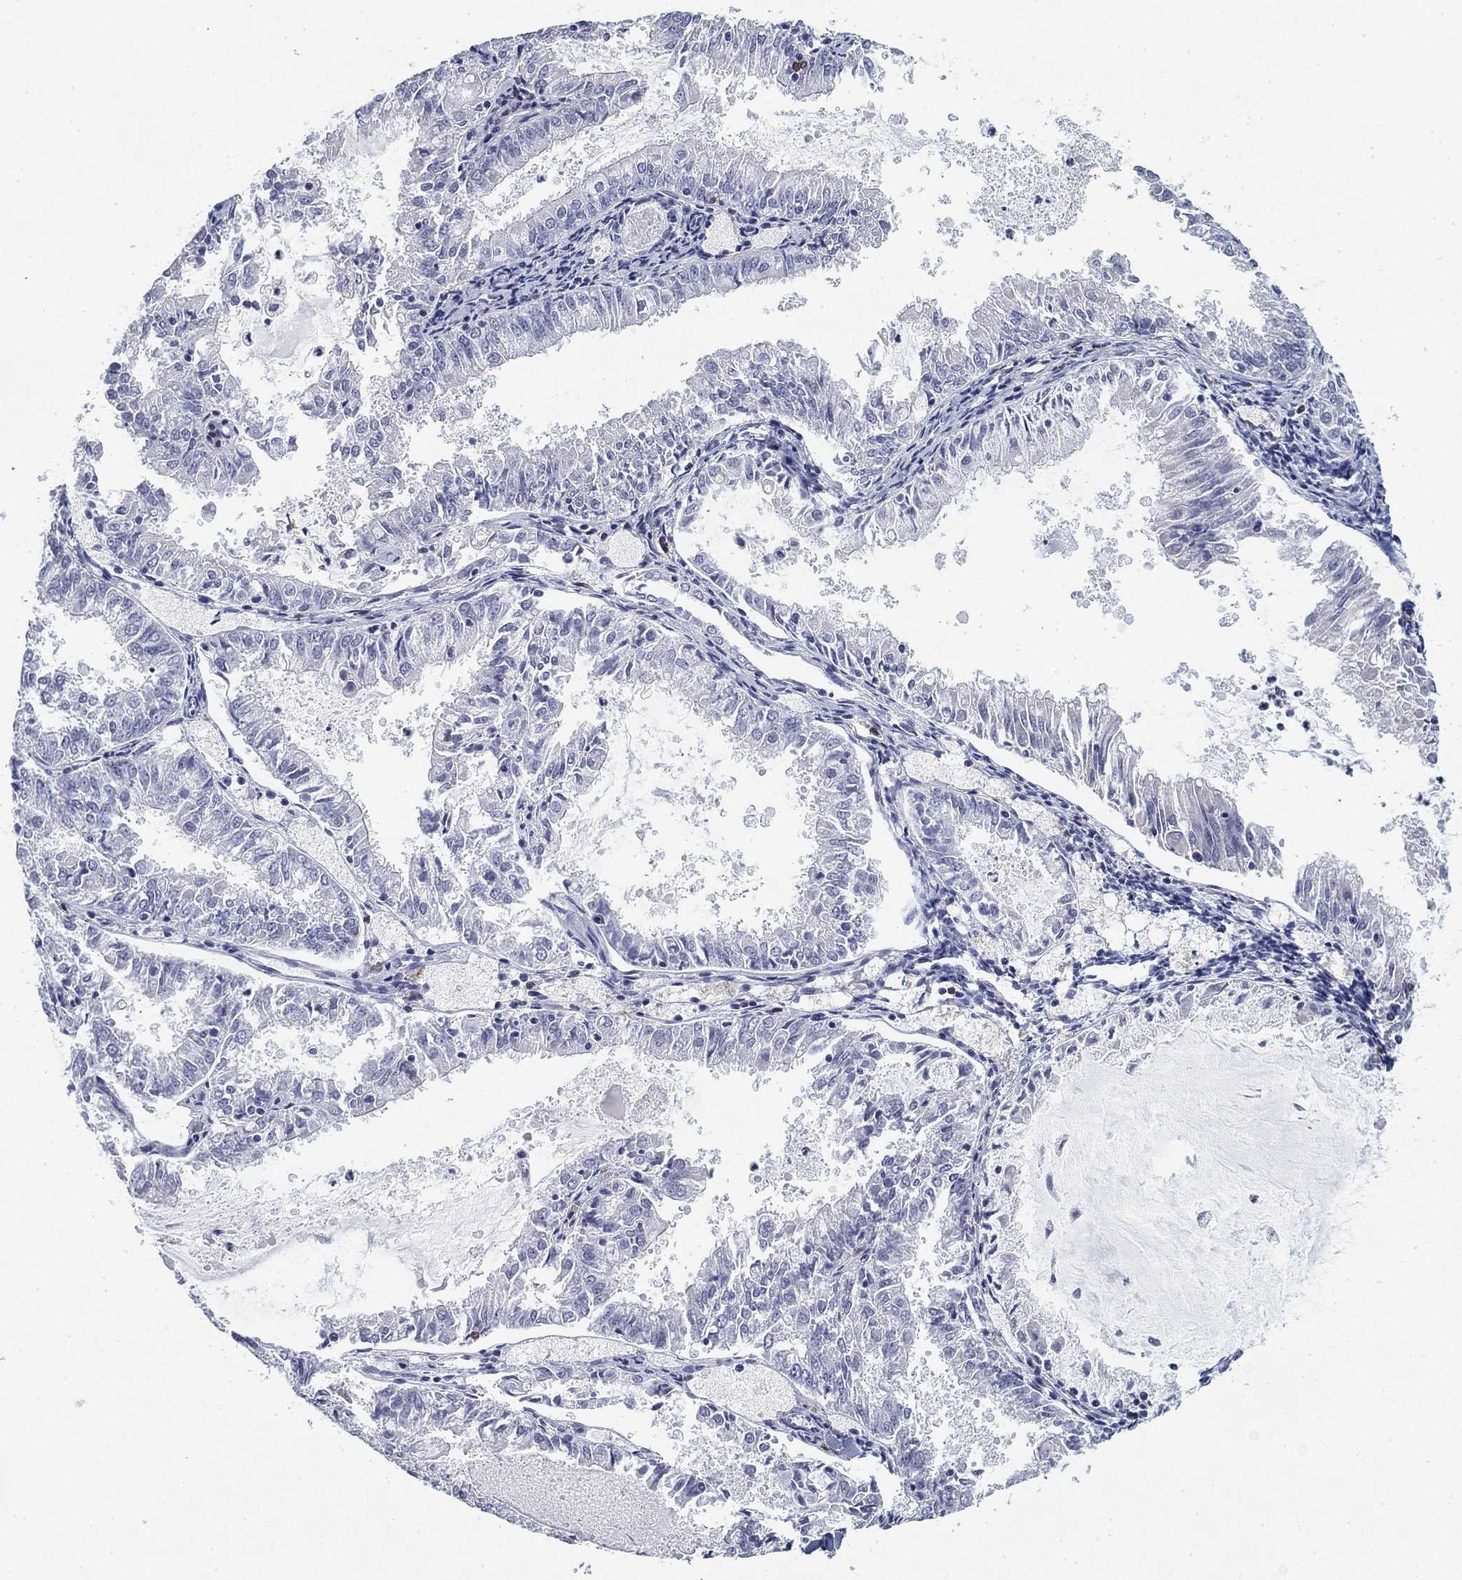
{"staining": {"intensity": "negative", "quantity": "none", "location": "none"}, "tissue": "endometrial cancer", "cell_type": "Tumor cells", "image_type": "cancer", "snomed": [{"axis": "morphology", "description": "Adenocarcinoma, NOS"}, {"axis": "topography", "description": "Endometrium"}], "caption": "Human endometrial cancer (adenocarcinoma) stained for a protein using immunohistochemistry exhibits no staining in tumor cells.", "gene": "CD79B", "patient": {"sex": "female", "age": 57}}